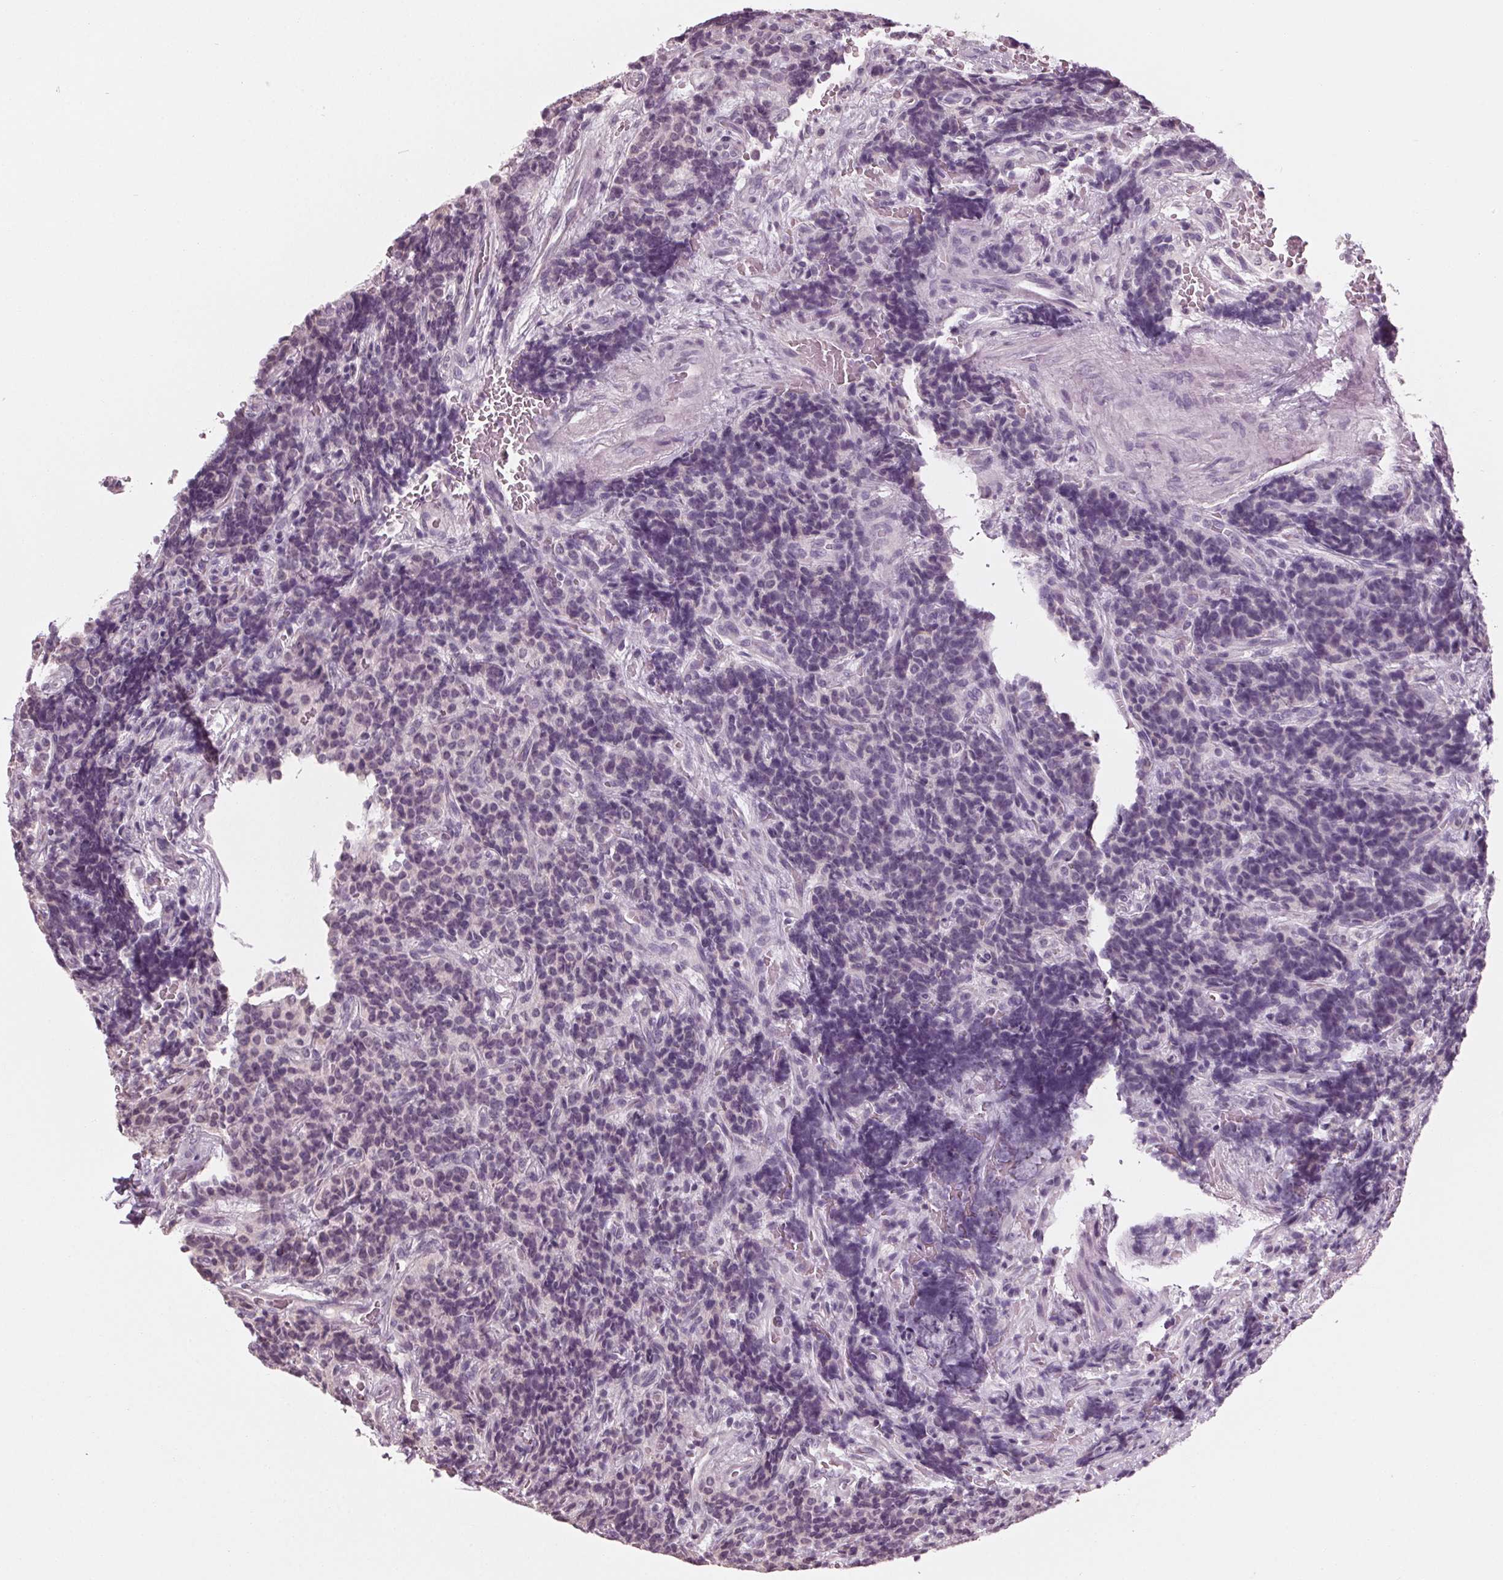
{"staining": {"intensity": "negative", "quantity": "none", "location": "none"}, "tissue": "carcinoid", "cell_type": "Tumor cells", "image_type": "cancer", "snomed": [{"axis": "morphology", "description": "Carcinoid, malignant, NOS"}, {"axis": "topography", "description": "Pancreas"}], "caption": "Immunohistochemistry (IHC) histopathology image of neoplastic tissue: carcinoid stained with DAB (3,3'-diaminobenzidine) demonstrates no significant protein expression in tumor cells.", "gene": "TNNC2", "patient": {"sex": "male", "age": 36}}